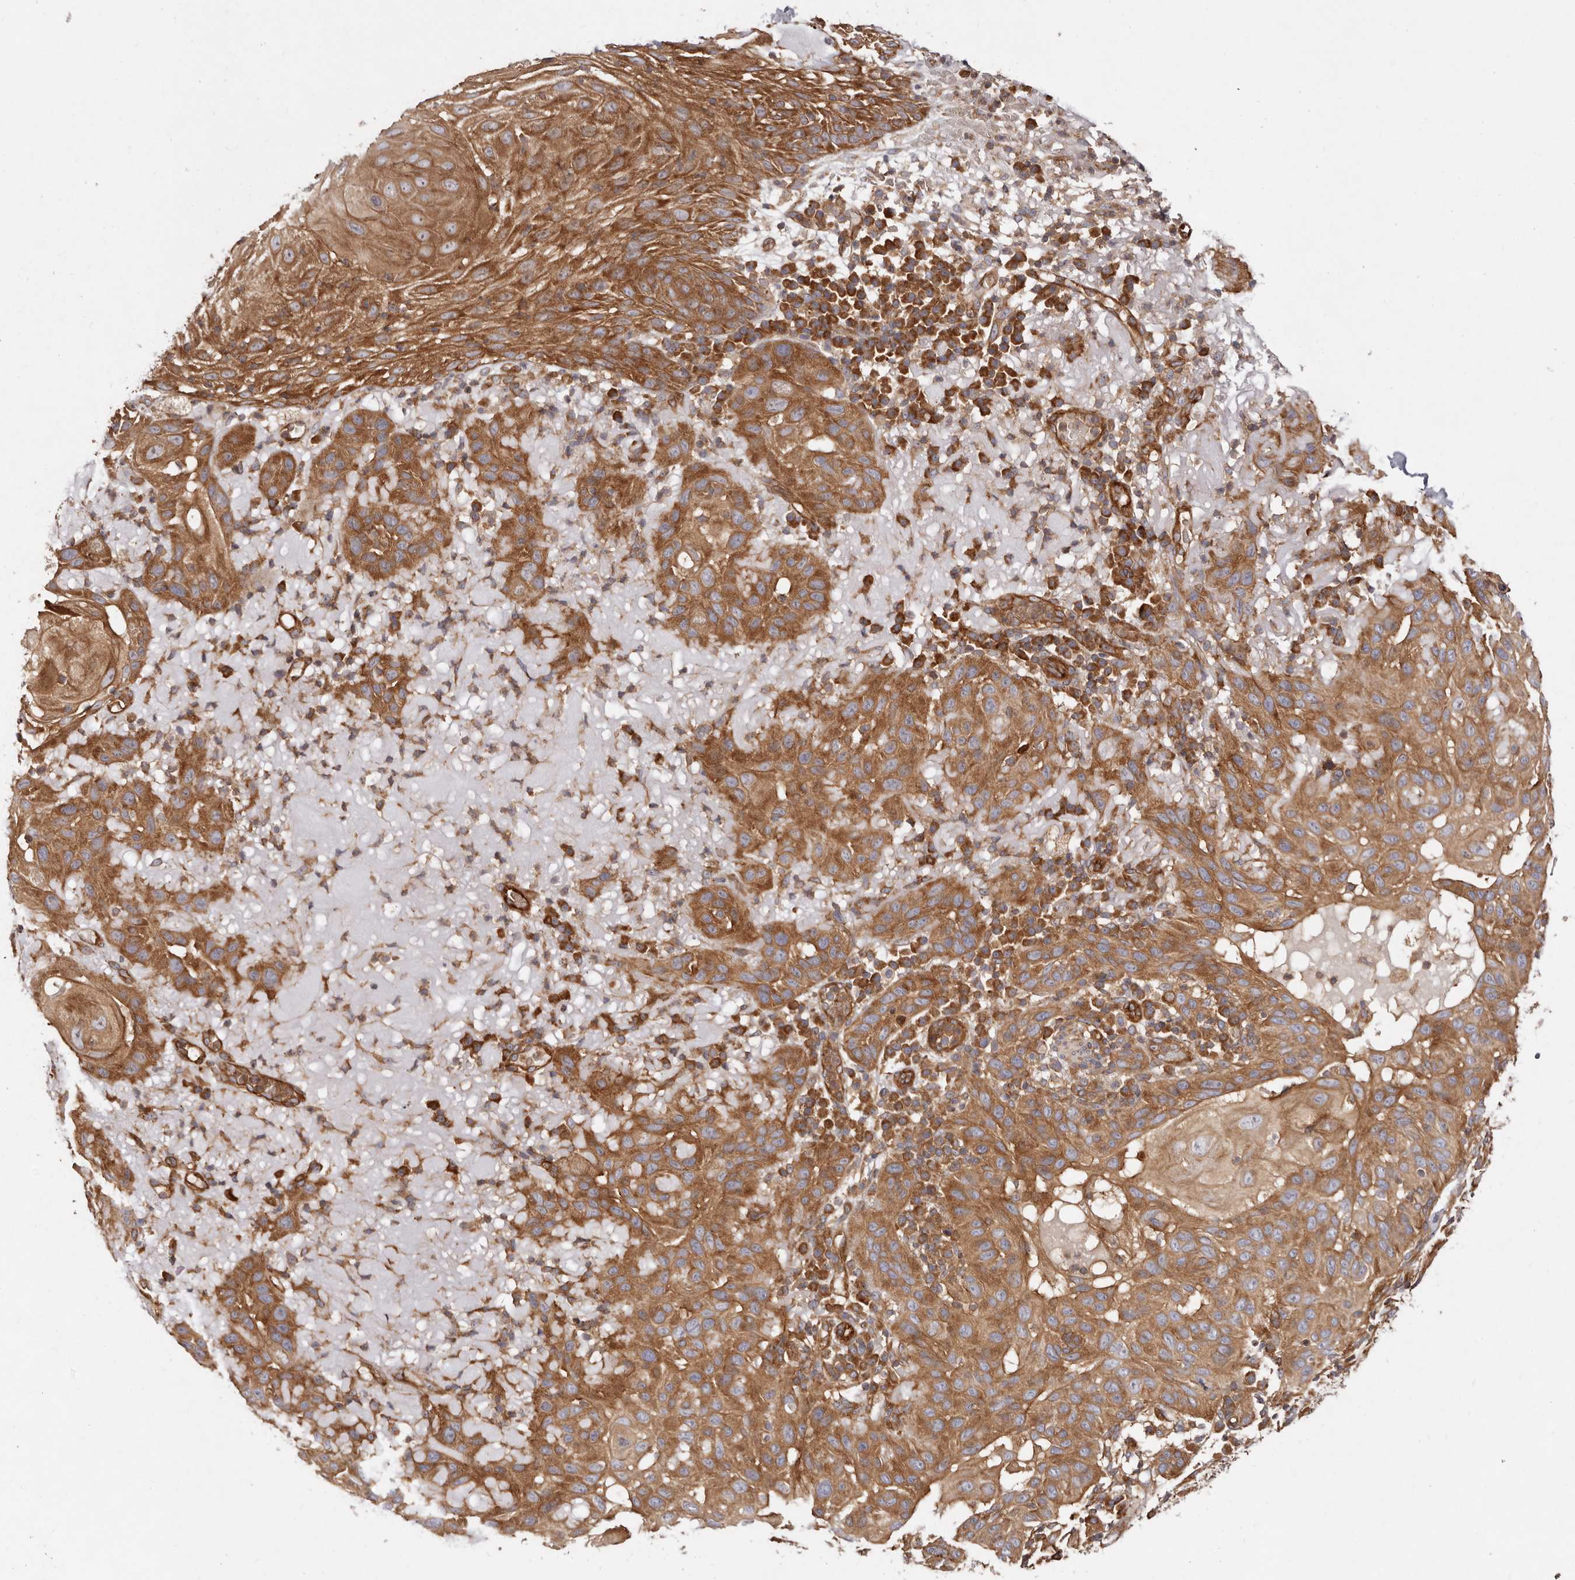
{"staining": {"intensity": "strong", "quantity": ">75%", "location": "cytoplasmic/membranous"}, "tissue": "skin cancer", "cell_type": "Tumor cells", "image_type": "cancer", "snomed": [{"axis": "morphology", "description": "Normal tissue, NOS"}, {"axis": "morphology", "description": "Squamous cell carcinoma, NOS"}, {"axis": "topography", "description": "Skin"}], "caption": "The micrograph displays staining of skin squamous cell carcinoma, revealing strong cytoplasmic/membranous protein expression (brown color) within tumor cells.", "gene": "RPS6", "patient": {"sex": "female", "age": 96}}